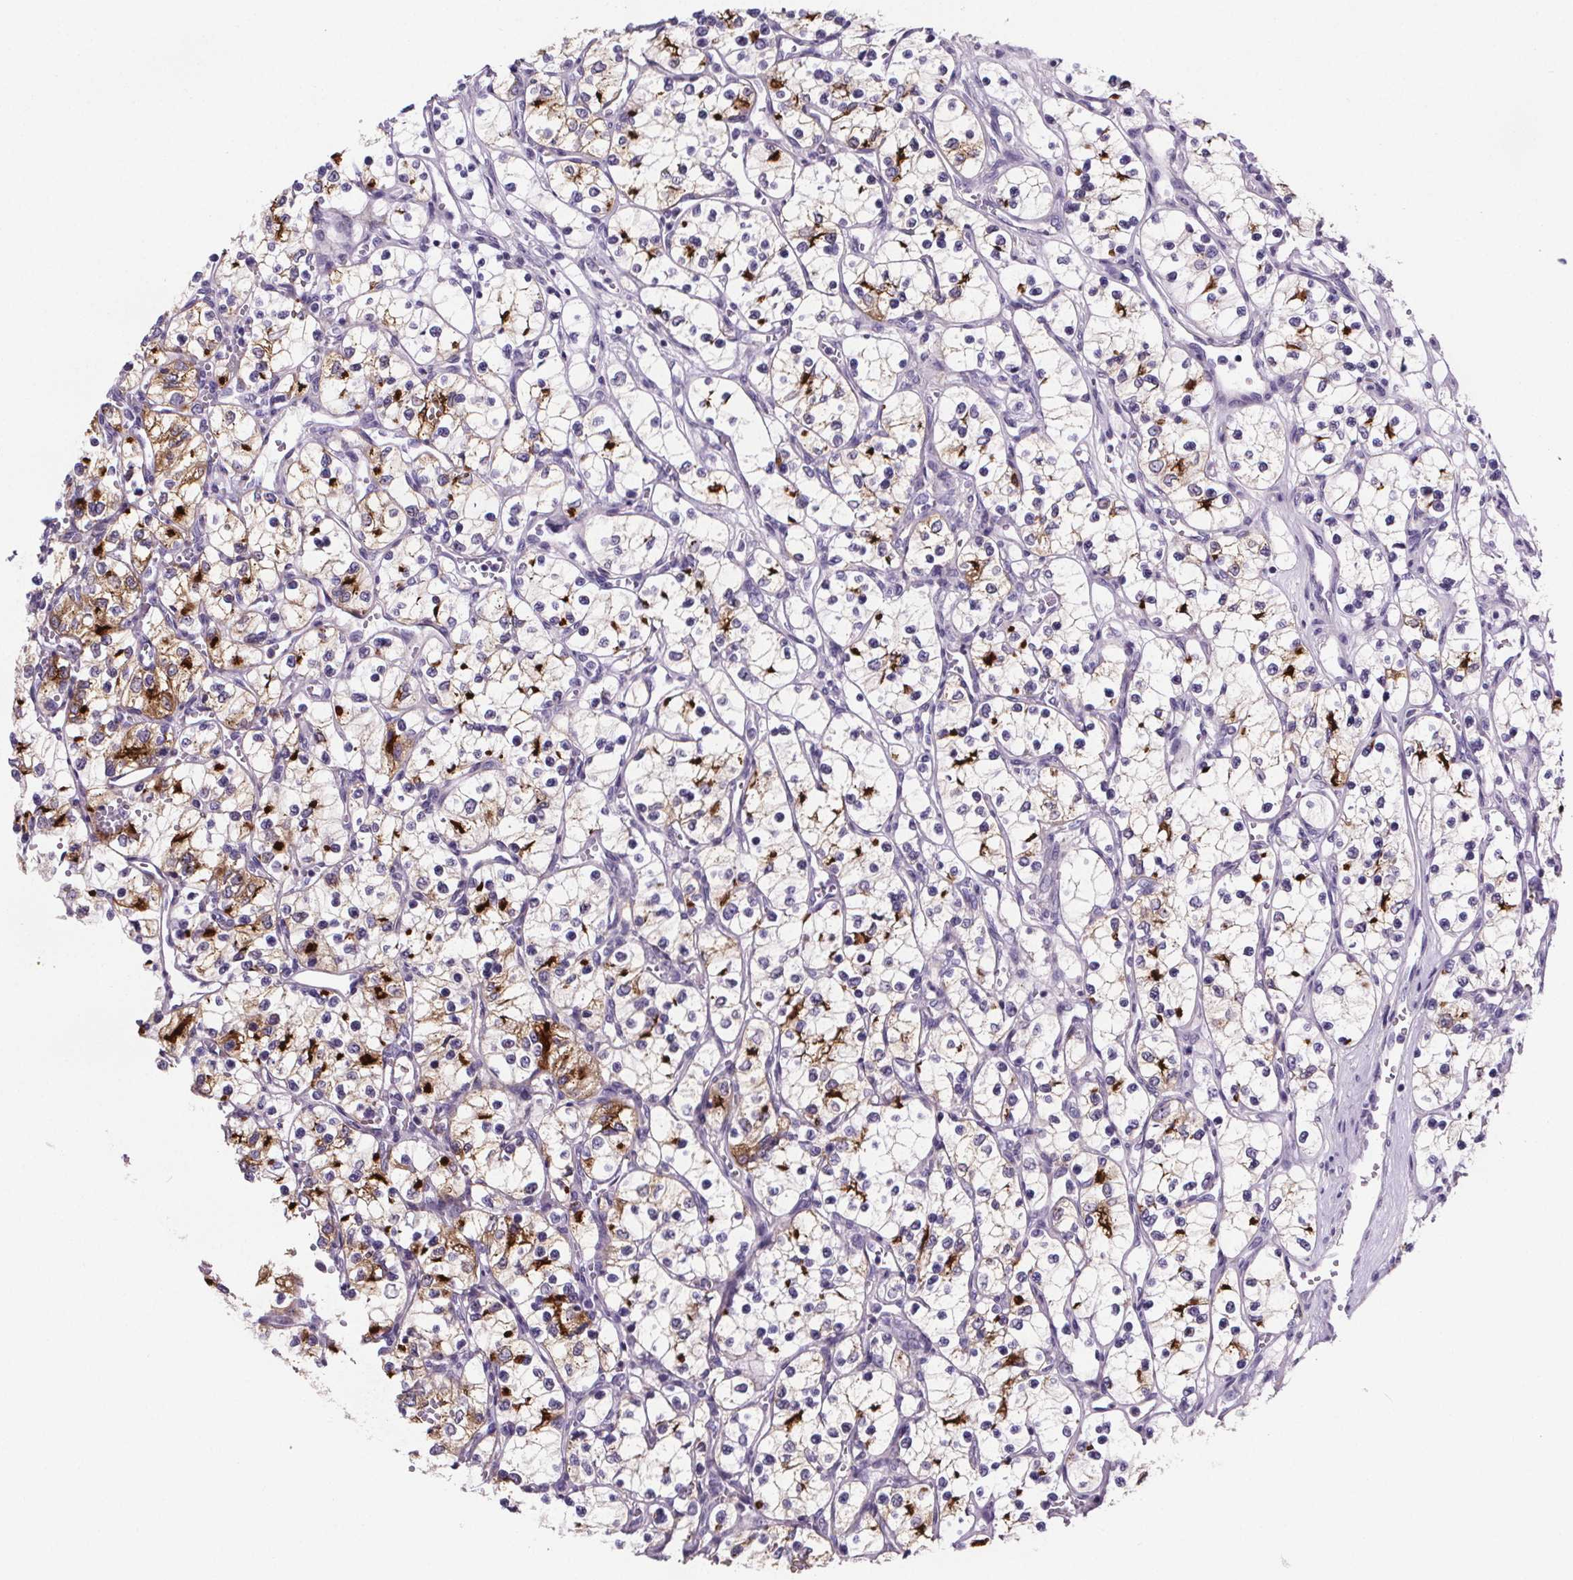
{"staining": {"intensity": "strong", "quantity": "<25%", "location": "cytoplasmic/membranous"}, "tissue": "renal cancer", "cell_type": "Tumor cells", "image_type": "cancer", "snomed": [{"axis": "morphology", "description": "Adenocarcinoma, NOS"}, {"axis": "topography", "description": "Kidney"}], "caption": "The immunohistochemical stain shows strong cytoplasmic/membranous expression in tumor cells of adenocarcinoma (renal) tissue. Nuclei are stained in blue.", "gene": "CUBN", "patient": {"sex": "female", "age": 69}}